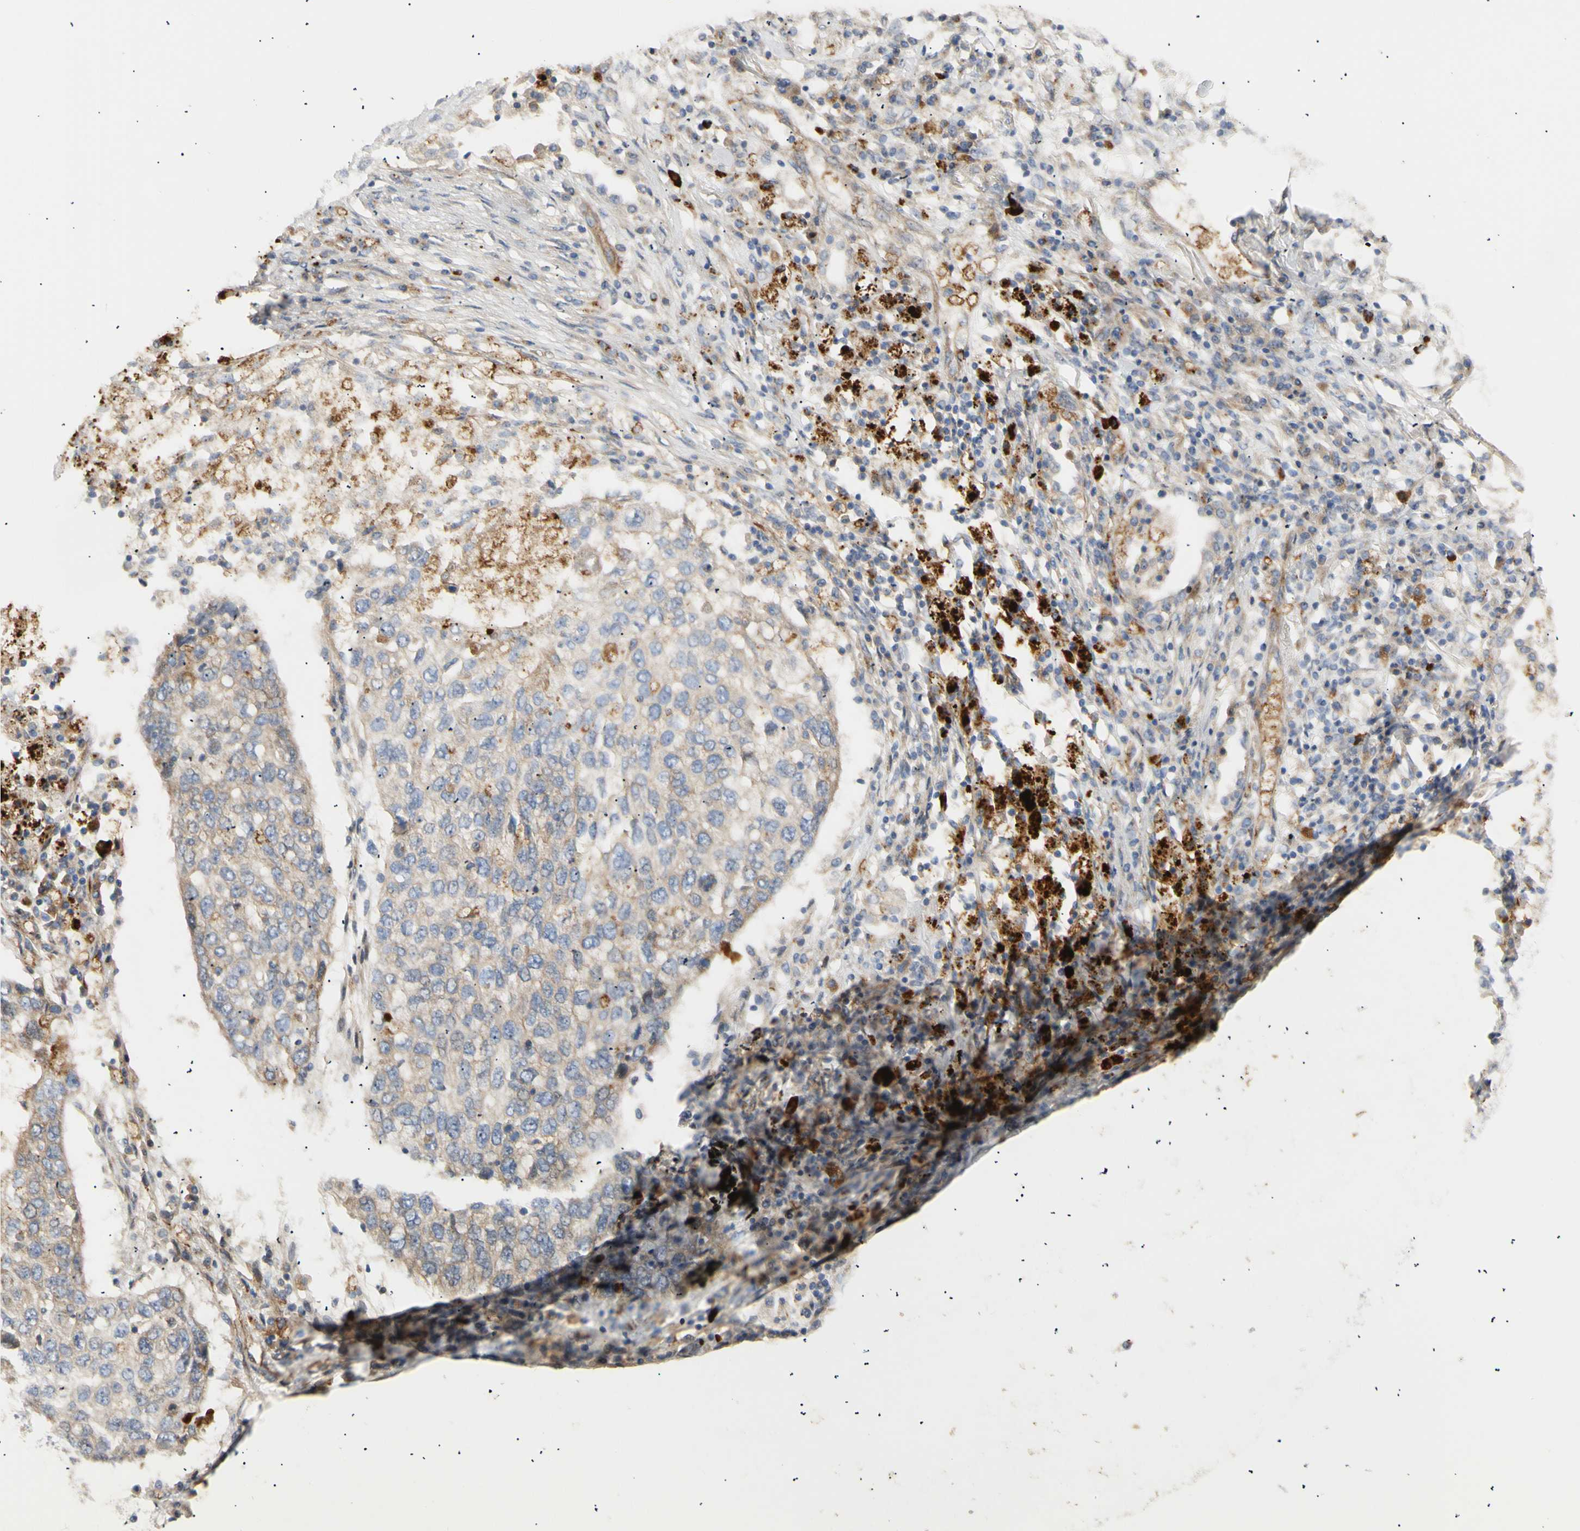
{"staining": {"intensity": "negative", "quantity": "none", "location": "none"}, "tissue": "lung cancer", "cell_type": "Tumor cells", "image_type": "cancer", "snomed": [{"axis": "morphology", "description": "Squamous cell carcinoma, NOS"}, {"axis": "topography", "description": "Lung"}], "caption": "Micrograph shows no significant protein positivity in tumor cells of squamous cell carcinoma (lung). (DAB (3,3'-diaminobenzidine) immunohistochemistry (IHC), high magnification).", "gene": "TUBG2", "patient": {"sex": "female", "age": 63}}